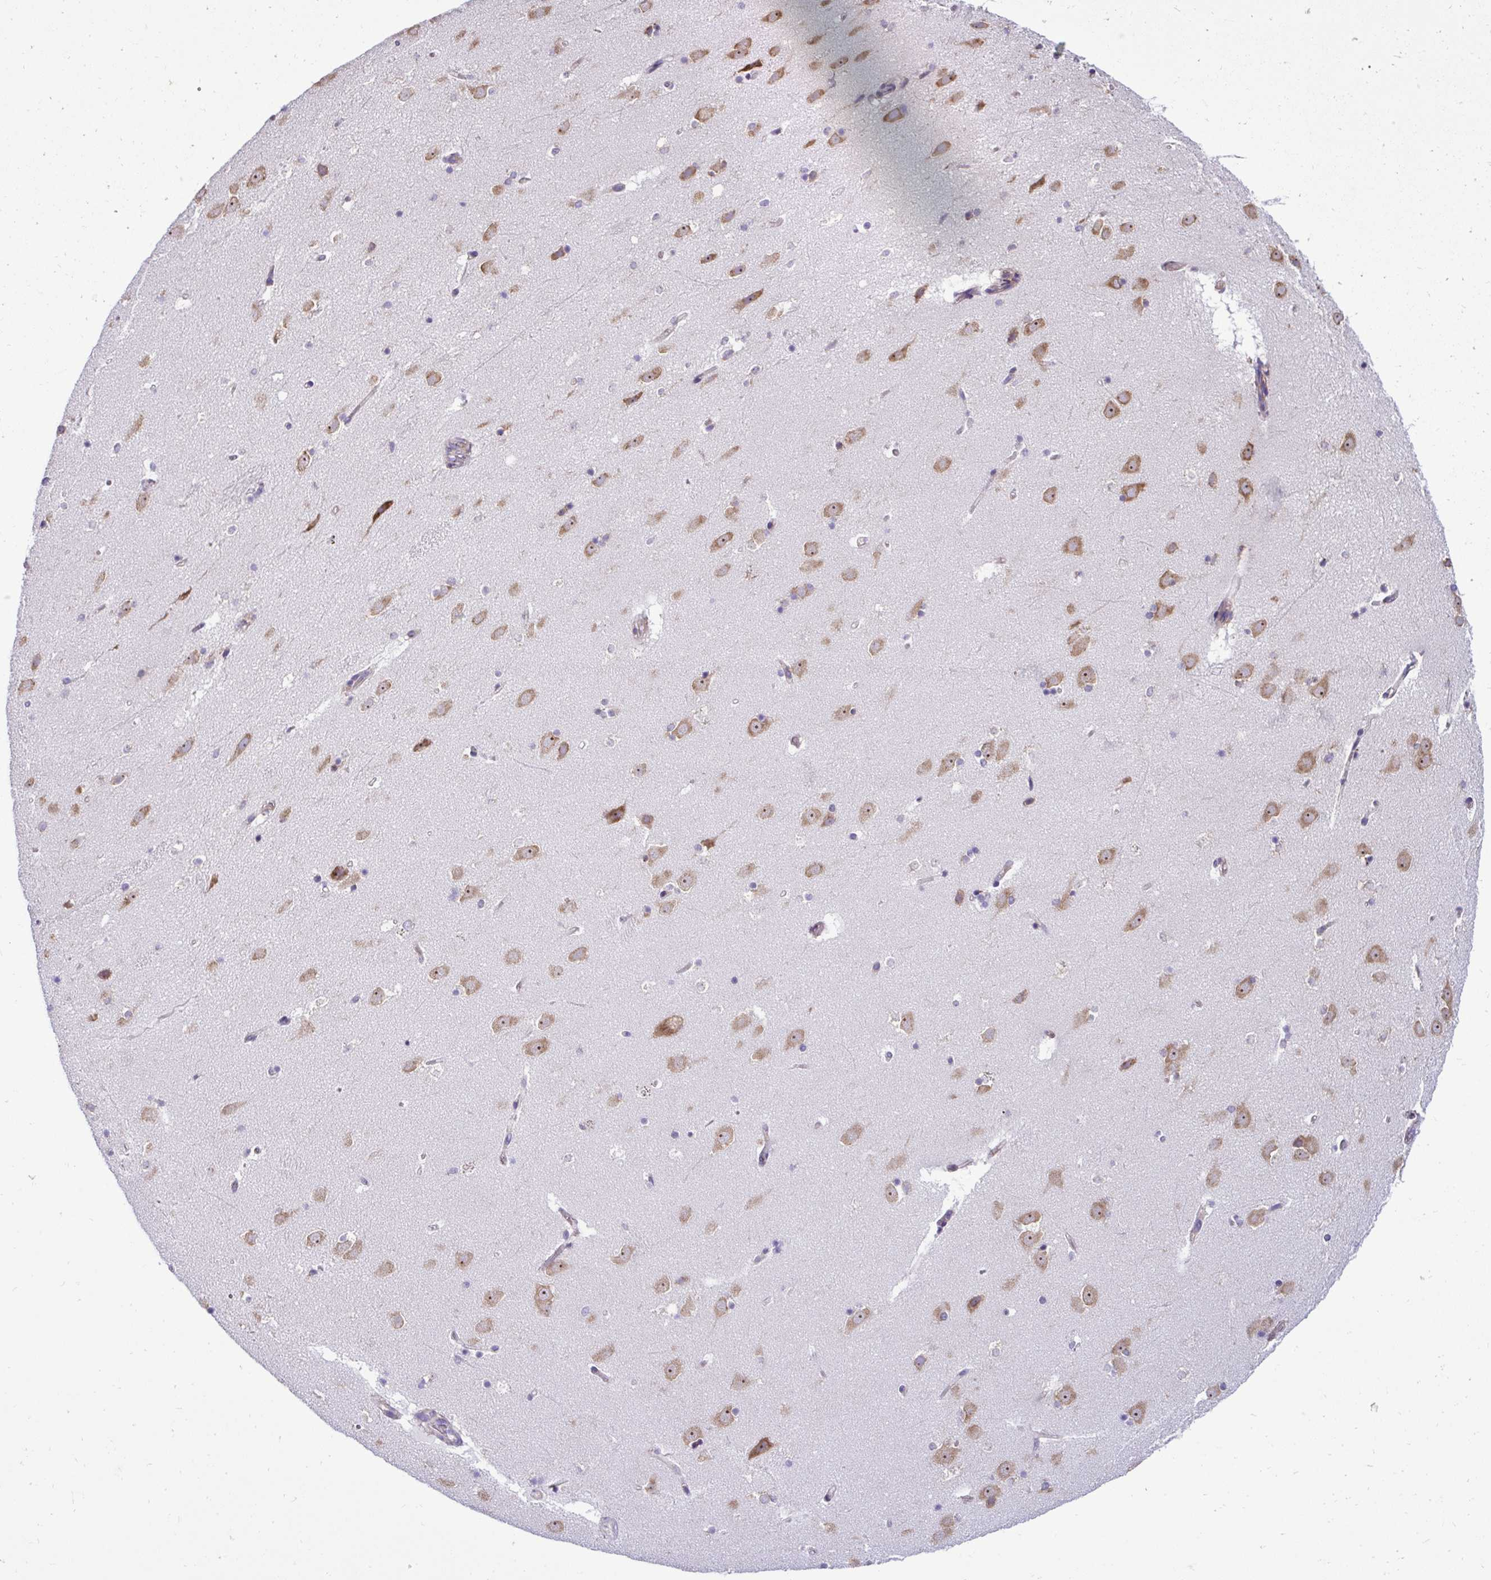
{"staining": {"intensity": "negative", "quantity": "none", "location": "none"}, "tissue": "caudate", "cell_type": "Glial cells", "image_type": "normal", "snomed": [{"axis": "morphology", "description": "Normal tissue, NOS"}, {"axis": "topography", "description": "Lateral ventricle wall"}], "caption": "The histopathology image reveals no staining of glial cells in benign caudate. (Brightfield microscopy of DAB immunohistochemistry at high magnification).", "gene": "RPL7", "patient": {"sex": "male", "age": 37}}